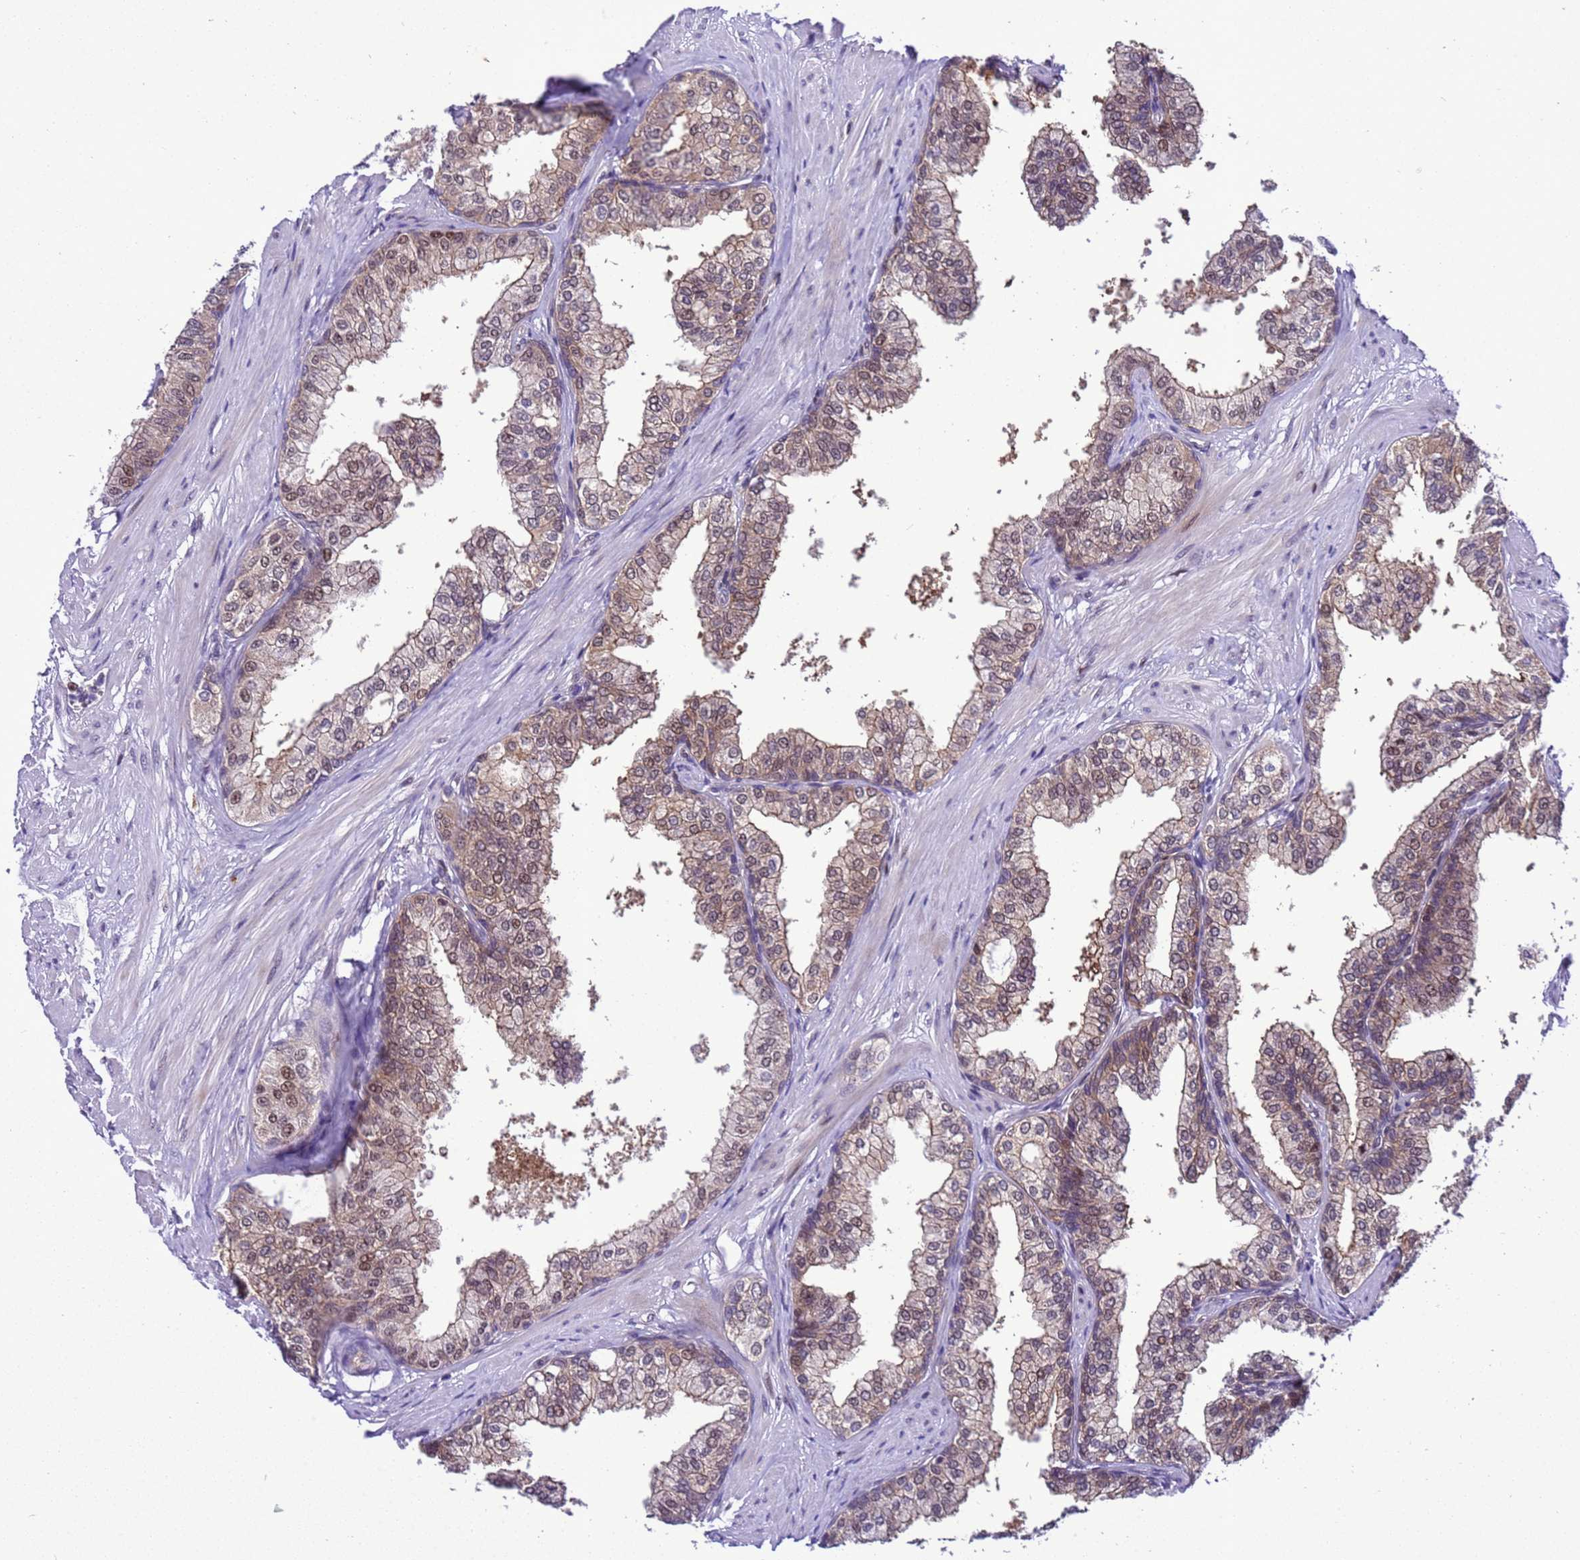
{"staining": {"intensity": "weak", "quantity": ">75%", "location": "cytoplasmic/membranous,nuclear"}, "tissue": "prostate", "cell_type": "Glandular cells", "image_type": "normal", "snomed": [{"axis": "morphology", "description": "Normal tissue, NOS"}, {"axis": "topography", "description": "Prostate"}], "caption": "High-magnification brightfield microscopy of unremarkable prostate stained with DAB (3,3'-diaminobenzidine) (brown) and counterstained with hematoxylin (blue). glandular cells exhibit weak cytoplasmic/membranous,nuclear expression is seen in approximately>75% of cells.", "gene": "RASD1", "patient": {"sex": "male", "age": 60}}